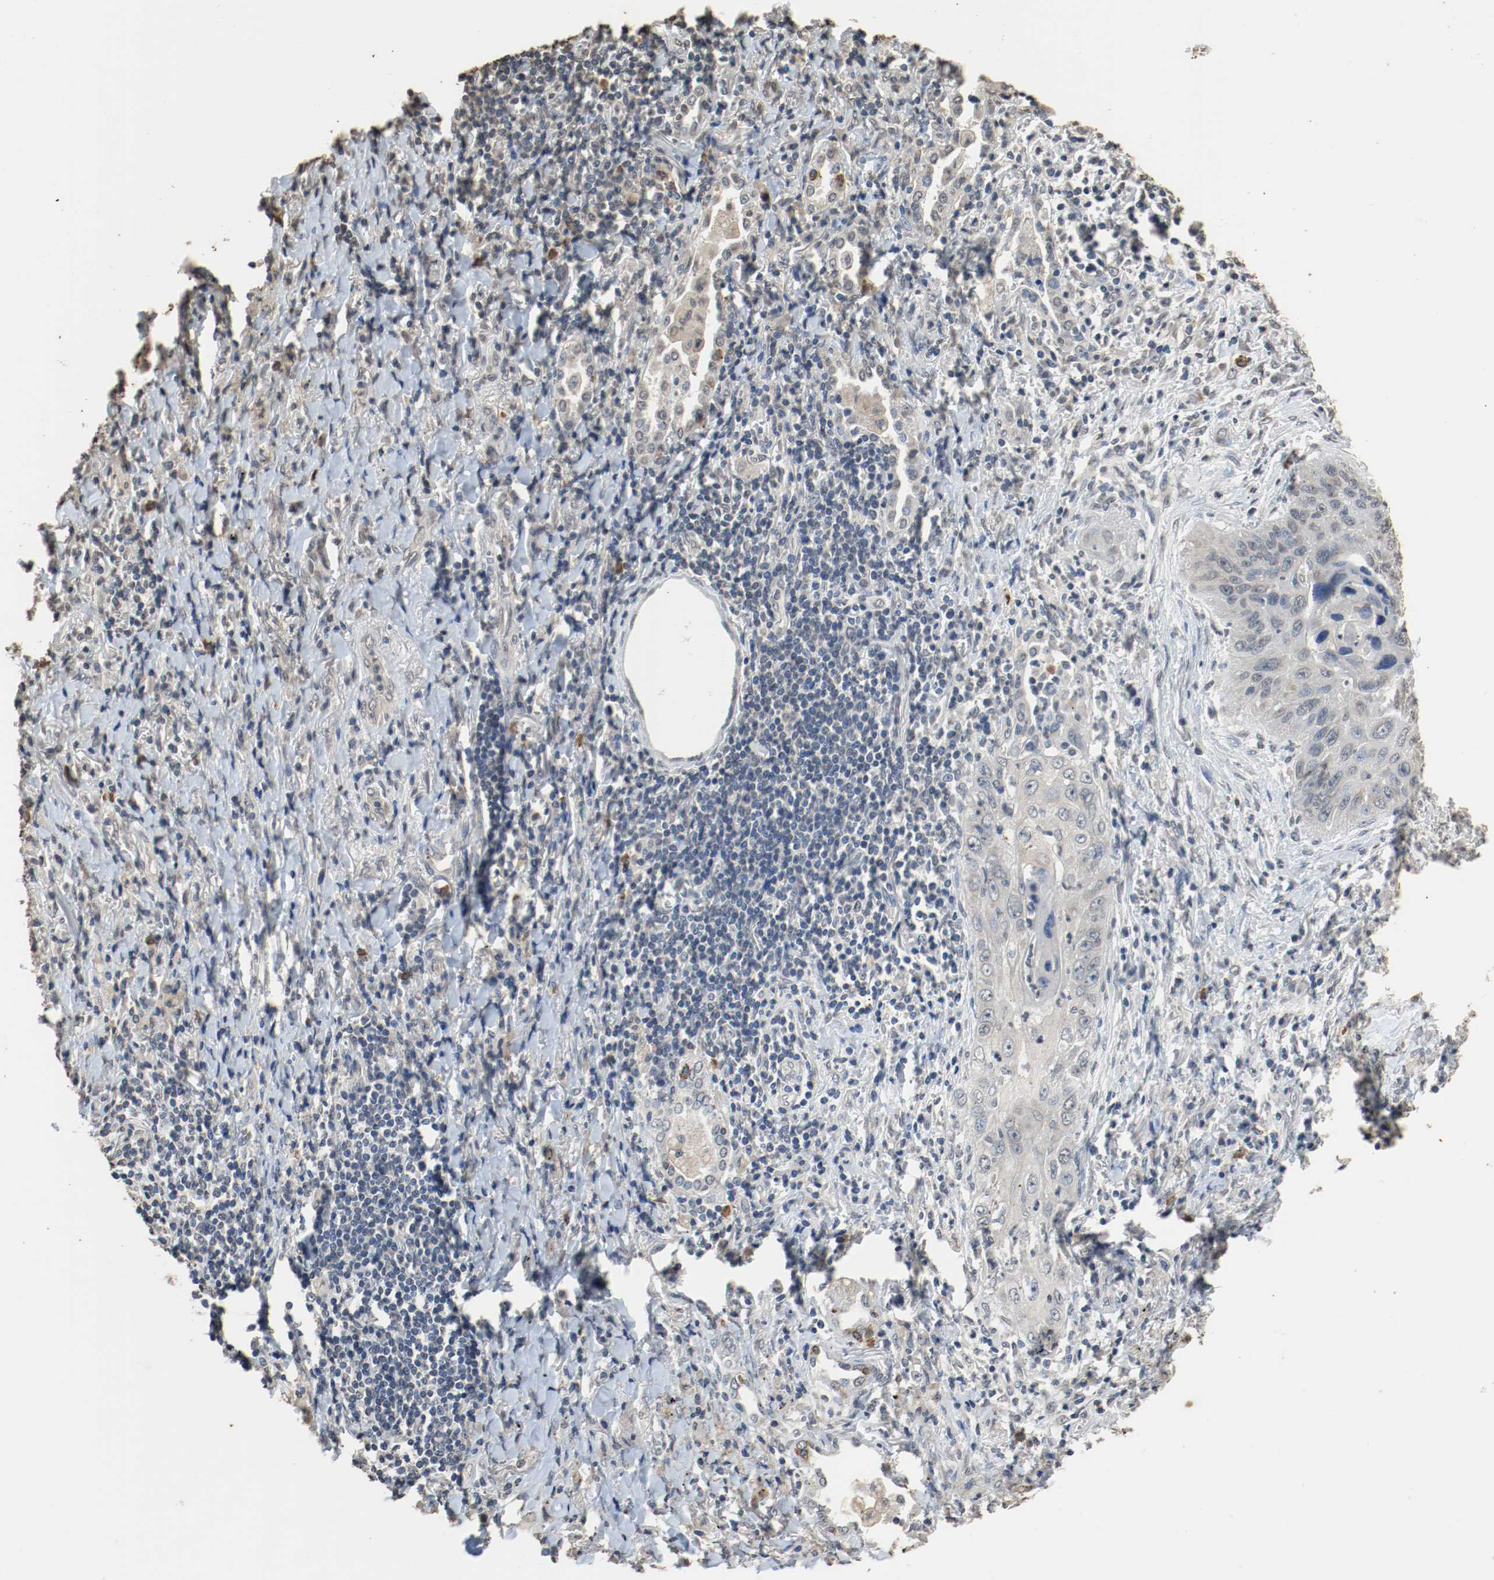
{"staining": {"intensity": "negative", "quantity": "none", "location": "none"}, "tissue": "lung cancer", "cell_type": "Tumor cells", "image_type": "cancer", "snomed": [{"axis": "morphology", "description": "Squamous cell carcinoma, NOS"}, {"axis": "topography", "description": "Lung"}], "caption": "The IHC histopathology image has no significant expression in tumor cells of lung cancer tissue.", "gene": "RTN4", "patient": {"sex": "female", "age": 67}}